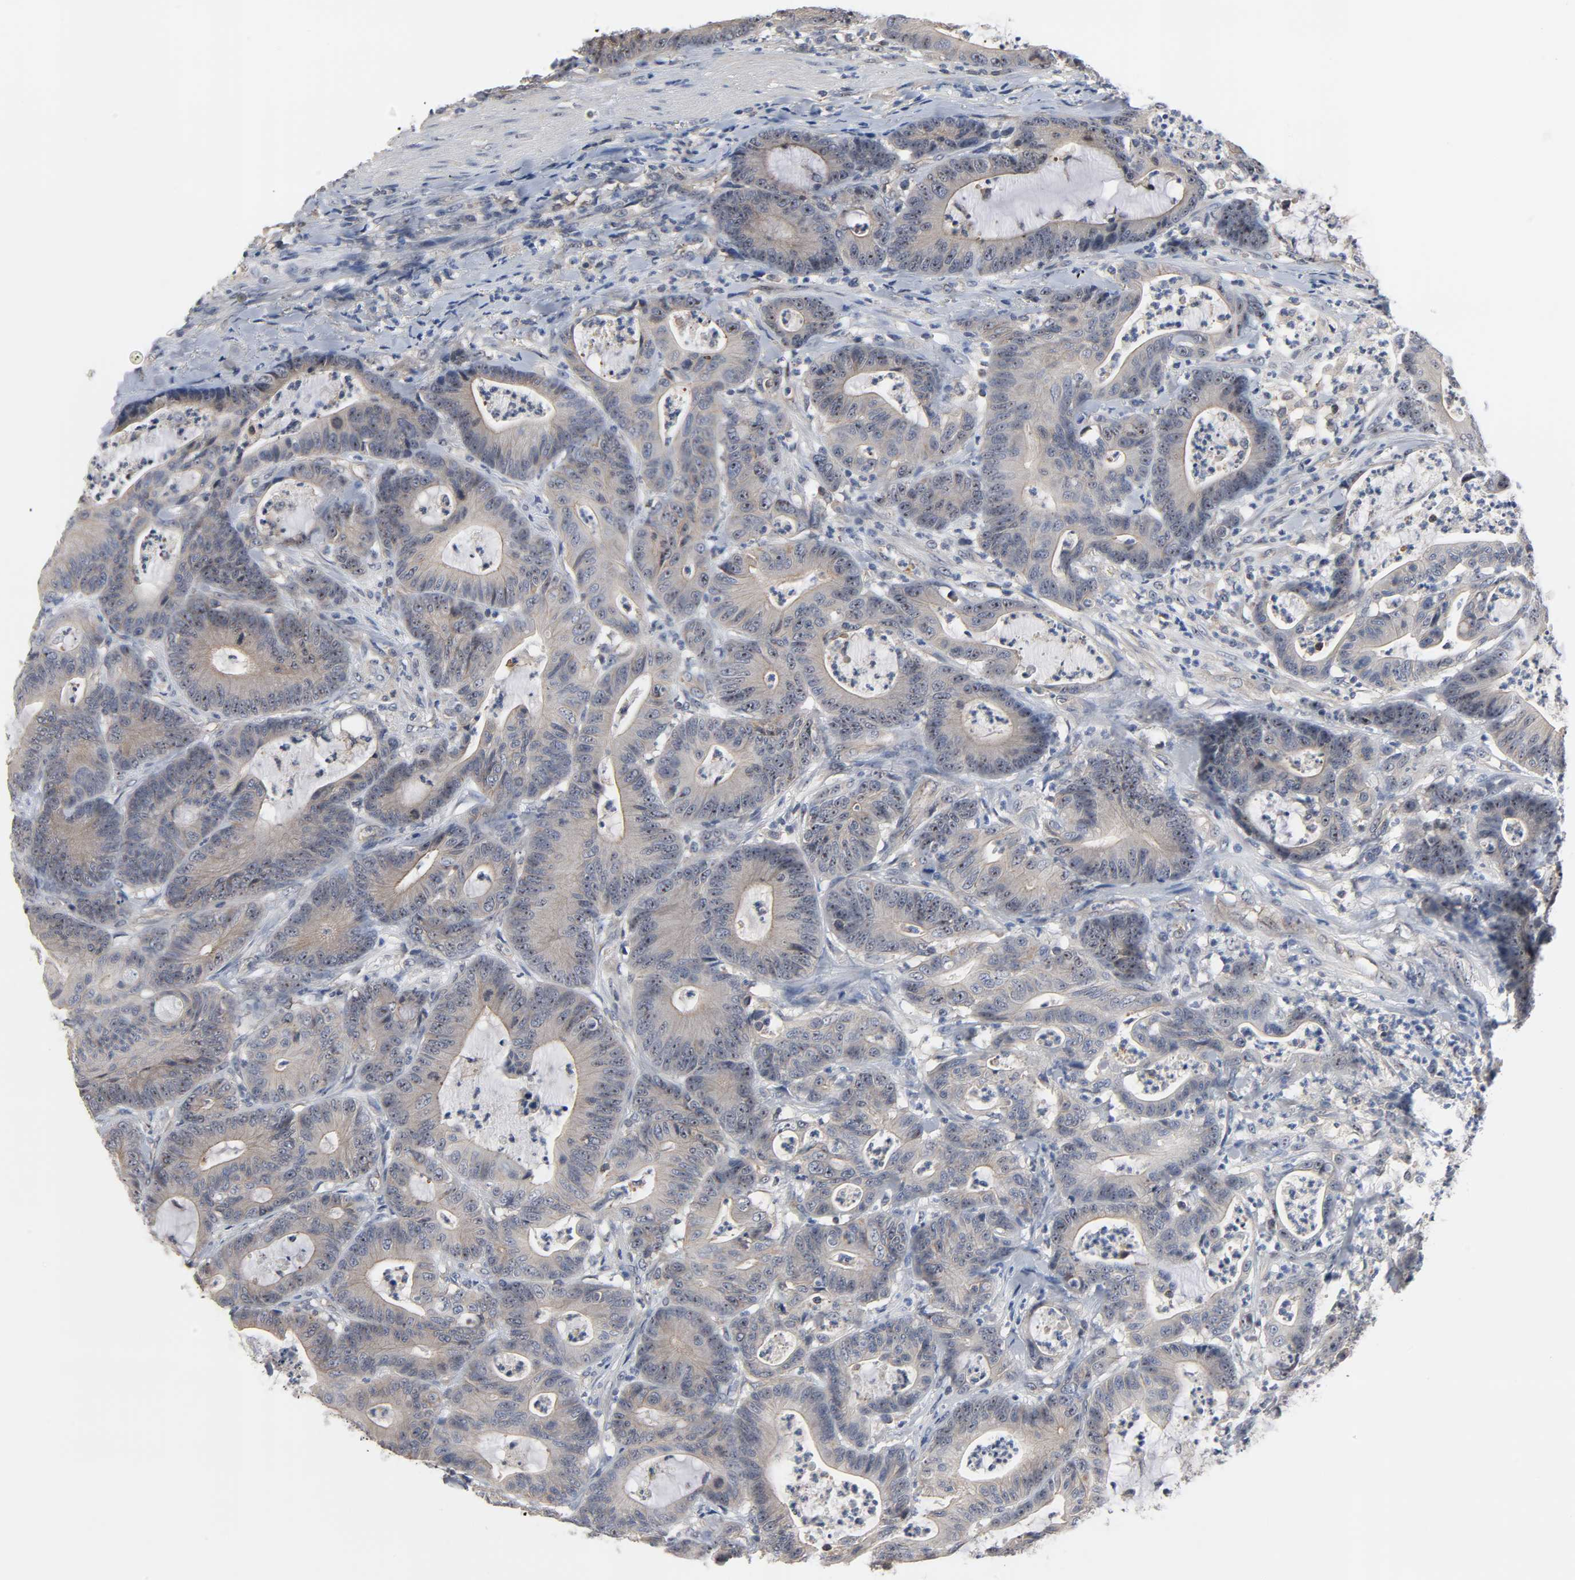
{"staining": {"intensity": "weak", "quantity": ">75%", "location": "cytoplasmic/membranous"}, "tissue": "colorectal cancer", "cell_type": "Tumor cells", "image_type": "cancer", "snomed": [{"axis": "morphology", "description": "Adenocarcinoma, NOS"}, {"axis": "topography", "description": "Colon"}], "caption": "The photomicrograph reveals immunohistochemical staining of colorectal cancer (adenocarcinoma). There is weak cytoplasmic/membranous positivity is seen in approximately >75% of tumor cells.", "gene": "DDX10", "patient": {"sex": "female", "age": 84}}